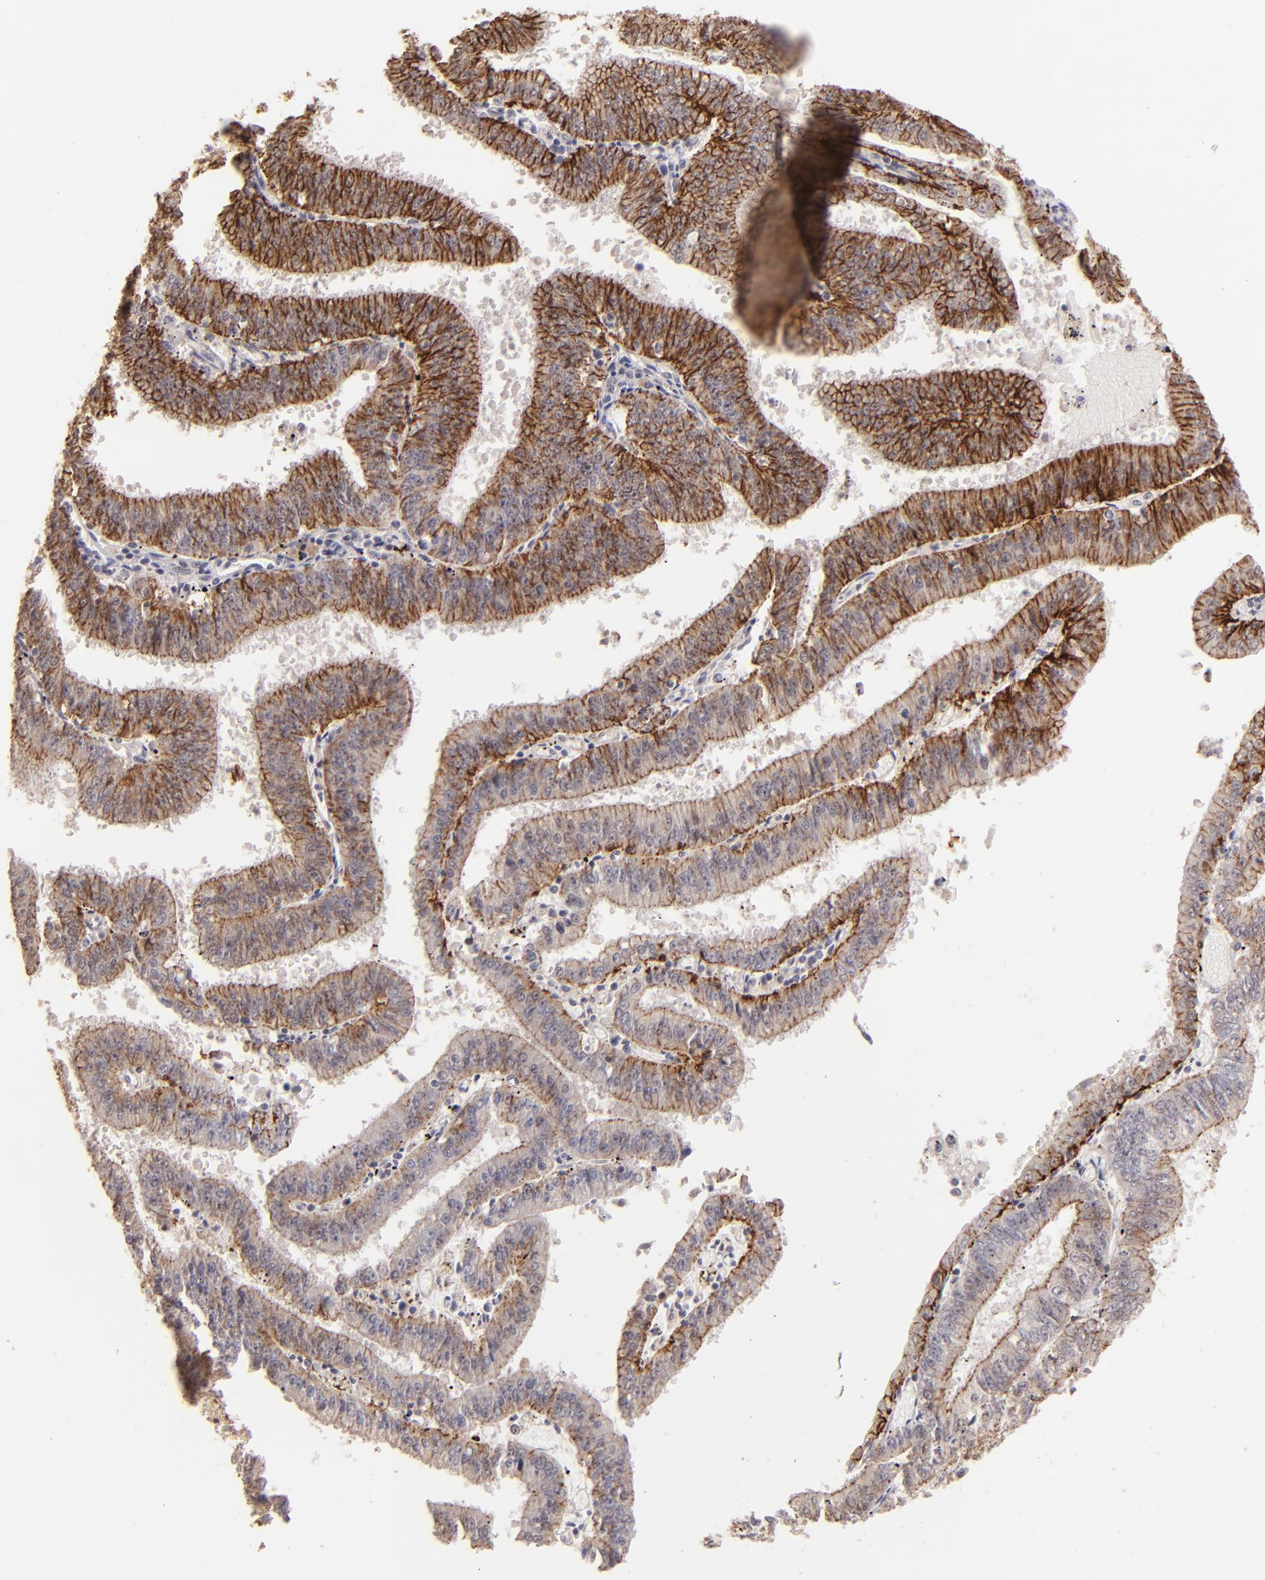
{"staining": {"intensity": "moderate", "quantity": "25%-75%", "location": "cytoplasmic/membranous"}, "tissue": "endometrial cancer", "cell_type": "Tumor cells", "image_type": "cancer", "snomed": [{"axis": "morphology", "description": "Adenocarcinoma, NOS"}, {"axis": "topography", "description": "Endometrium"}], "caption": "DAB (3,3'-diaminobenzidine) immunohistochemical staining of endometrial cancer (adenocarcinoma) reveals moderate cytoplasmic/membranous protein positivity in about 25%-75% of tumor cells.", "gene": "CLDN1", "patient": {"sex": "female", "age": 66}}